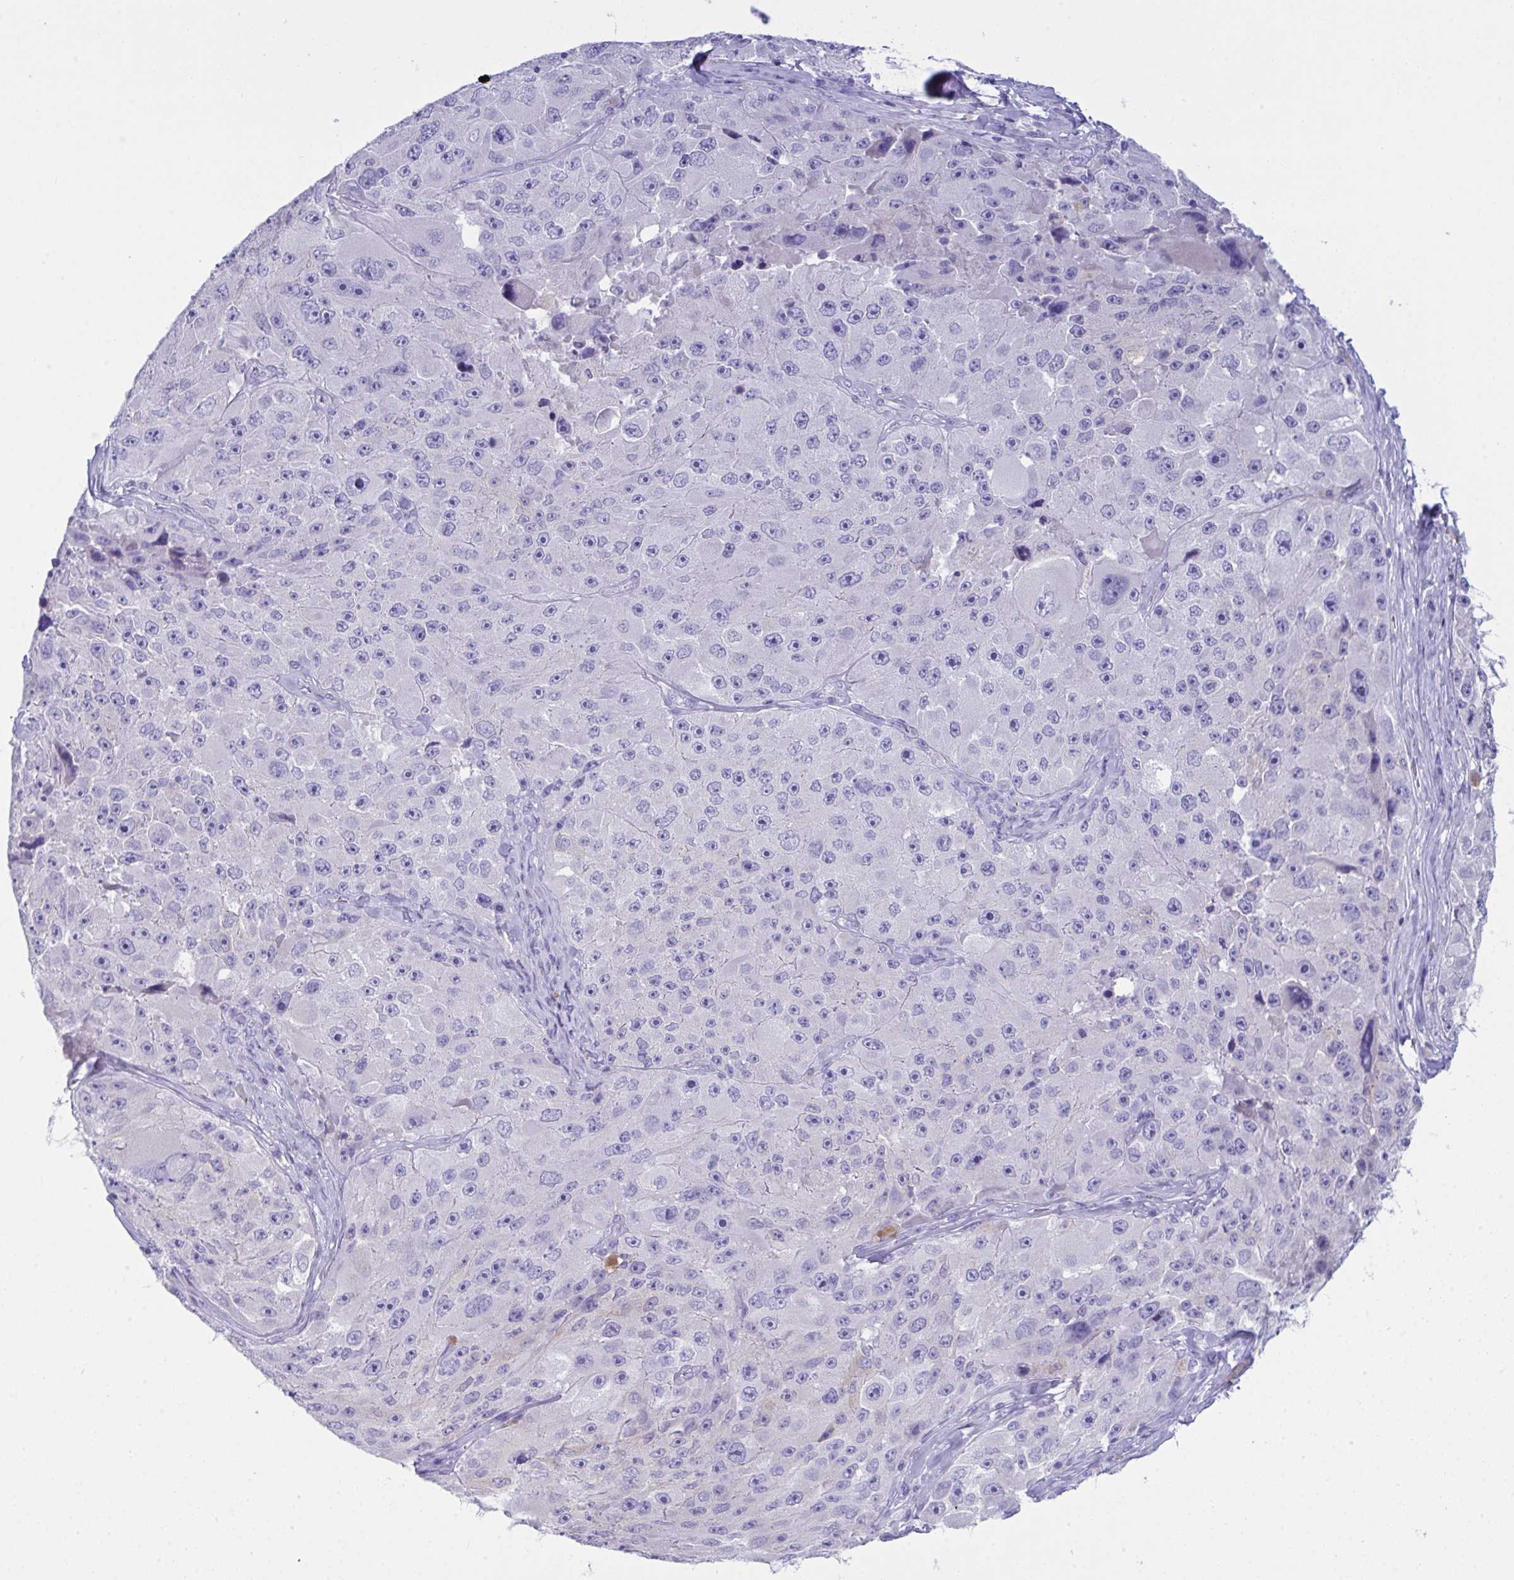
{"staining": {"intensity": "negative", "quantity": "none", "location": "none"}, "tissue": "melanoma", "cell_type": "Tumor cells", "image_type": "cancer", "snomed": [{"axis": "morphology", "description": "Malignant melanoma, Metastatic site"}, {"axis": "topography", "description": "Lymph node"}], "caption": "Immunohistochemistry histopathology image of neoplastic tissue: malignant melanoma (metastatic site) stained with DAB (3,3'-diaminobenzidine) exhibits no significant protein staining in tumor cells.", "gene": "GLB1L2", "patient": {"sex": "male", "age": 62}}